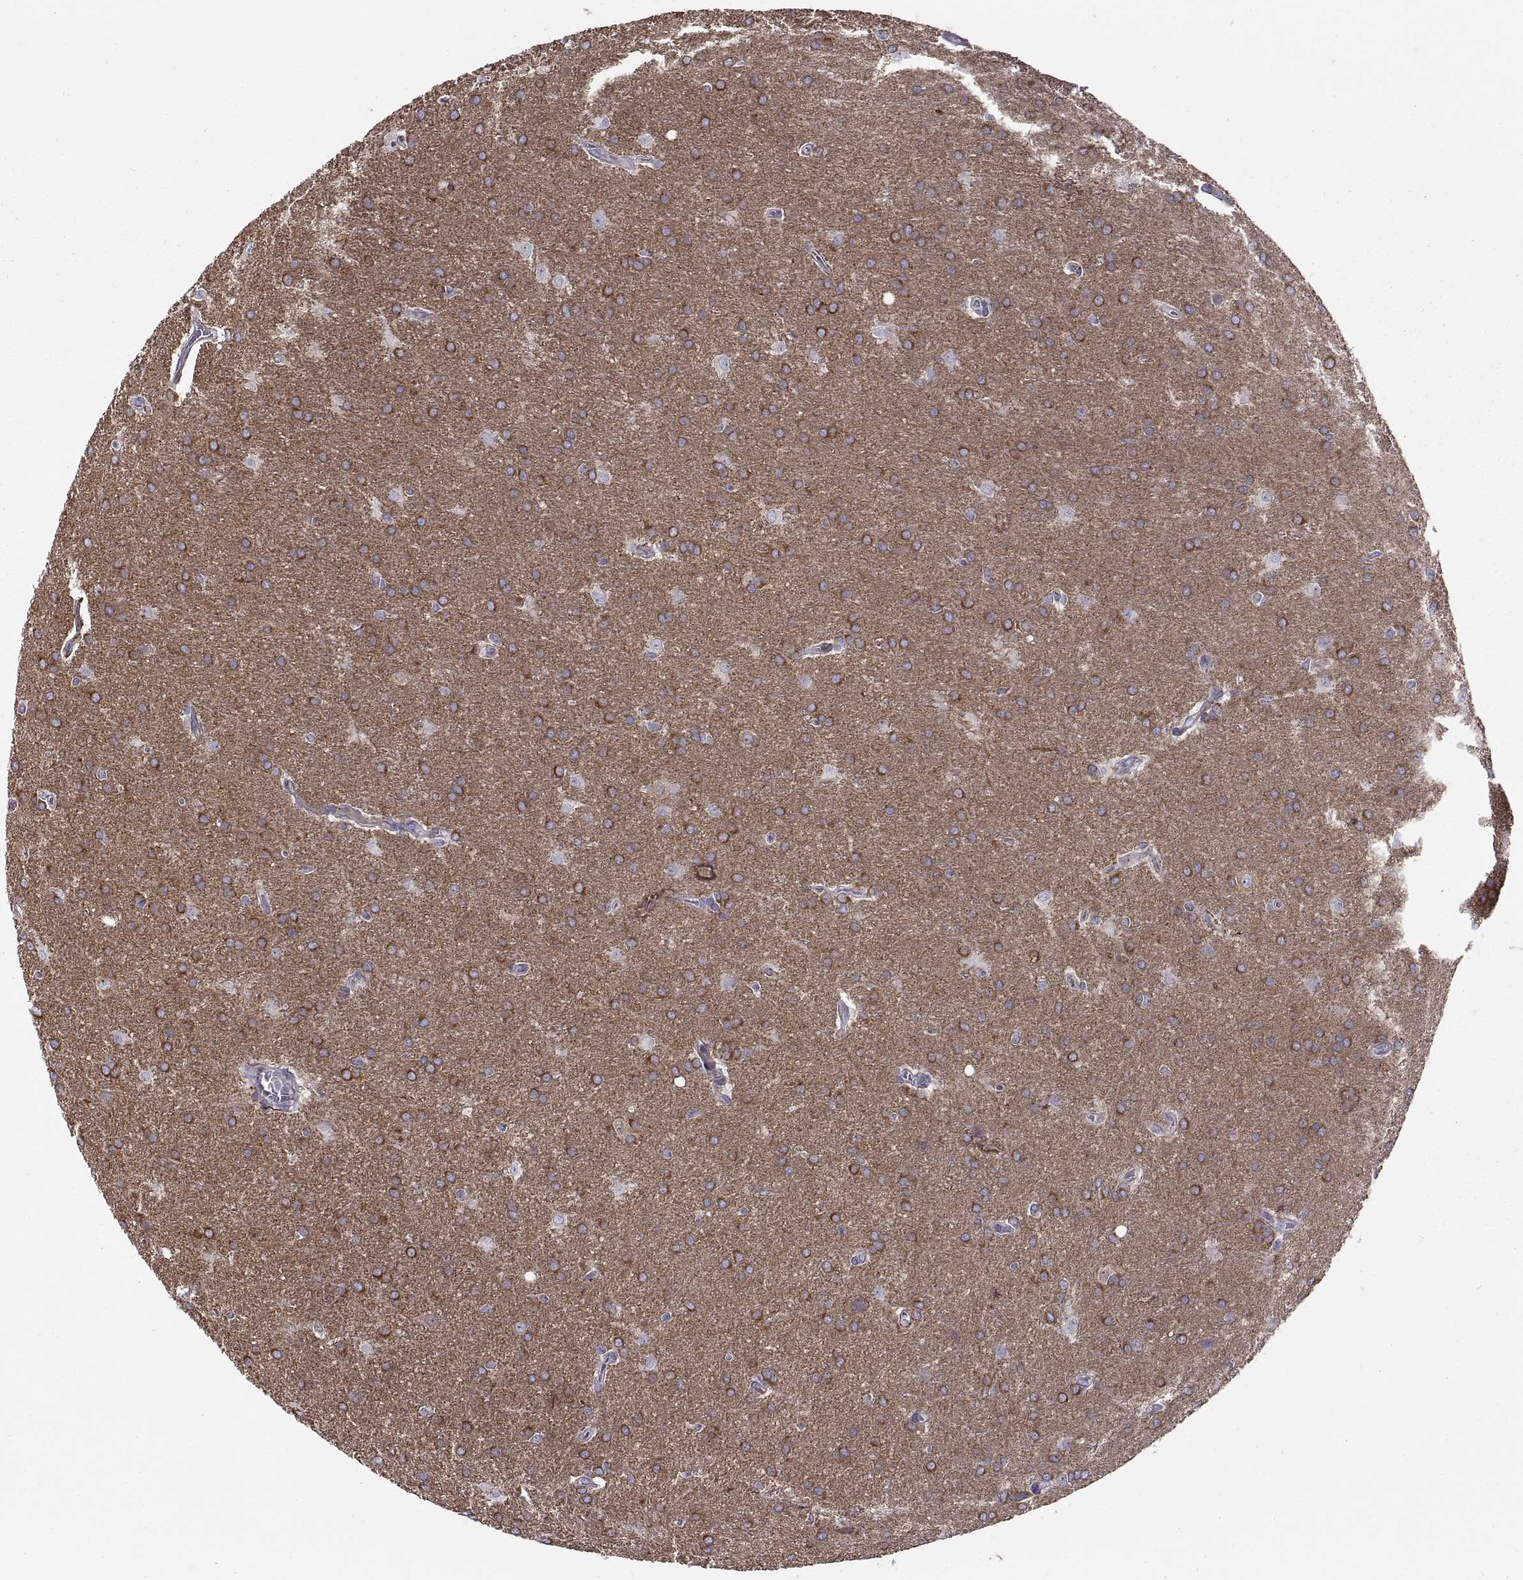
{"staining": {"intensity": "strong", "quantity": ">75%", "location": "cytoplasmic/membranous"}, "tissue": "glioma", "cell_type": "Tumor cells", "image_type": "cancer", "snomed": [{"axis": "morphology", "description": "Glioma, malignant, Low grade"}, {"axis": "topography", "description": "Brain"}], "caption": "Brown immunohistochemical staining in human malignant glioma (low-grade) displays strong cytoplasmic/membranous staining in about >75% of tumor cells.", "gene": "EMILIN2", "patient": {"sex": "female", "age": 32}}